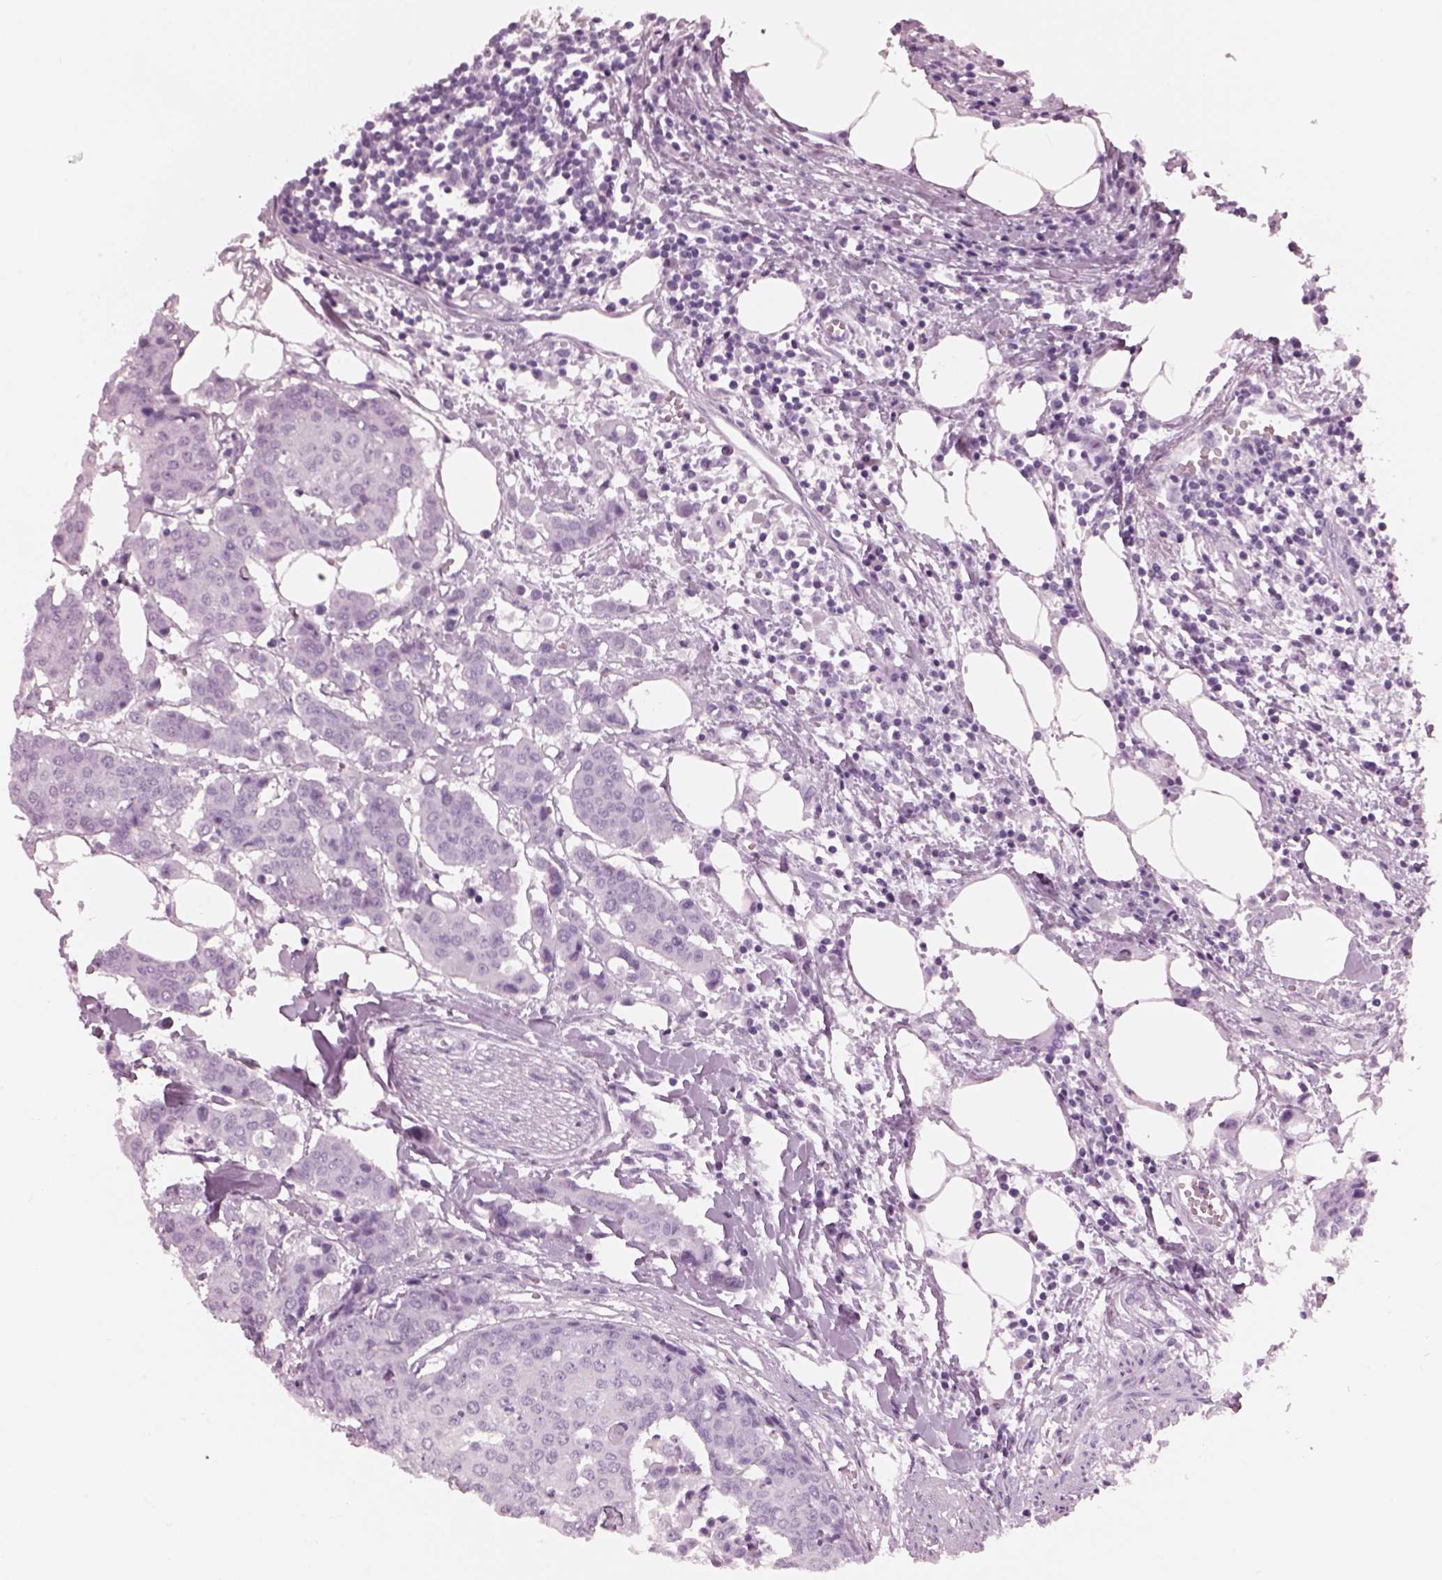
{"staining": {"intensity": "negative", "quantity": "none", "location": "none"}, "tissue": "carcinoid", "cell_type": "Tumor cells", "image_type": "cancer", "snomed": [{"axis": "morphology", "description": "Carcinoid, malignant, NOS"}, {"axis": "topography", "description": "Colon"}], "caption": "Immunohistochemistry of carcinoid demonstrates no positivity in tumor cells. Nuclei are stained in blue.", "gene": "HYDIN", "patient": {"sex": "male", "age": 81}}